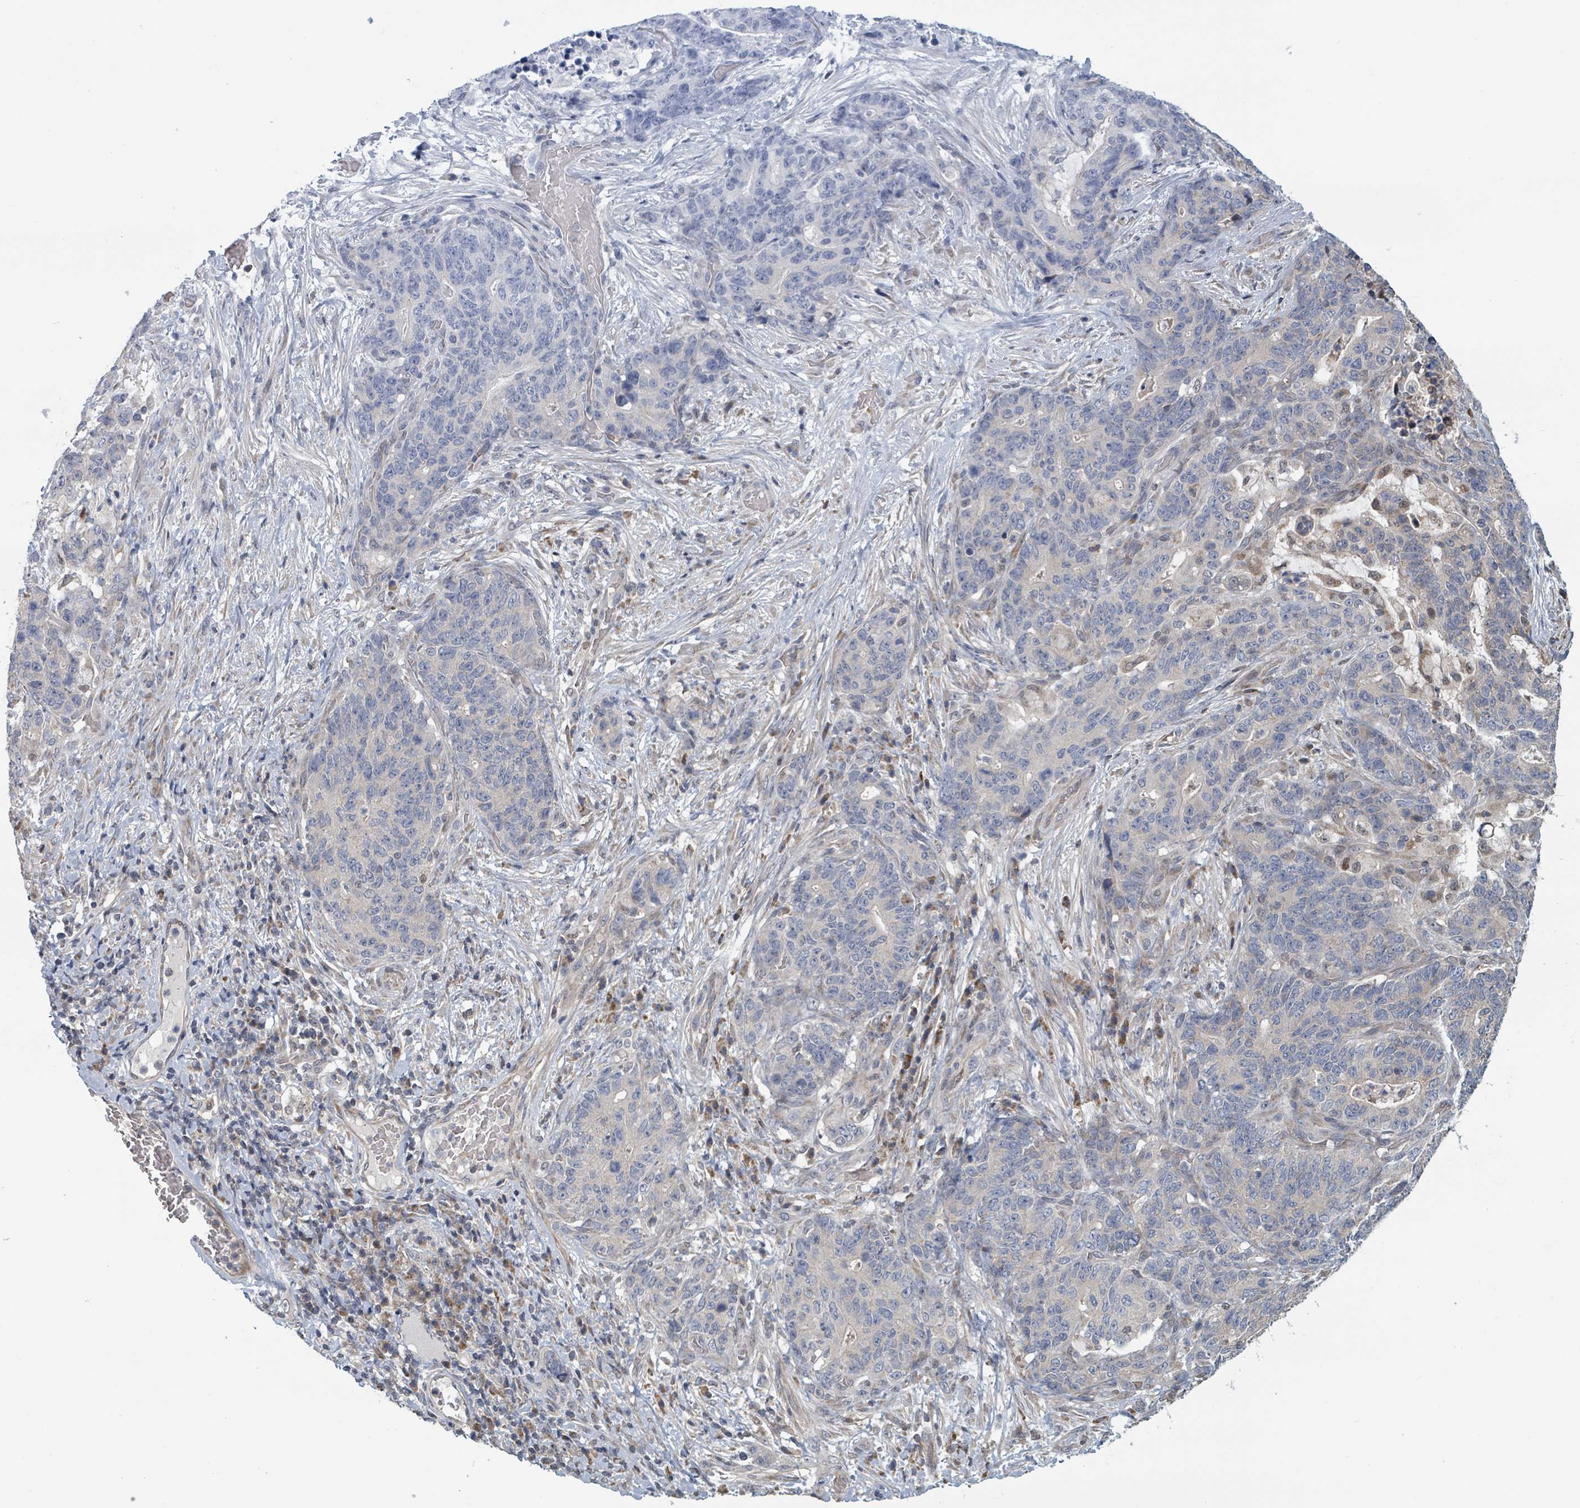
{"staining": {"intensity": "weak", "quantity": "<25%", "location": "cytoplasmic/membranous"}, "tissue": "stomach cancer", "cell_type": "Tumor cells", "image_type": "cancer", "snomed": [{"axis": "morphology", "description": "Normal tissue, NOS"}, {"axis": "morphology", "description": "Adenocarcinoma, NOS"}, {"axis": "topography", "description": "Stomach"}], "caption": "Stomach cancer was stained to show a protein in brown. There is no significant staining in tumor cells.", "gene": "HIVEP1", "patient": {"sex": "female", "age": 64}}